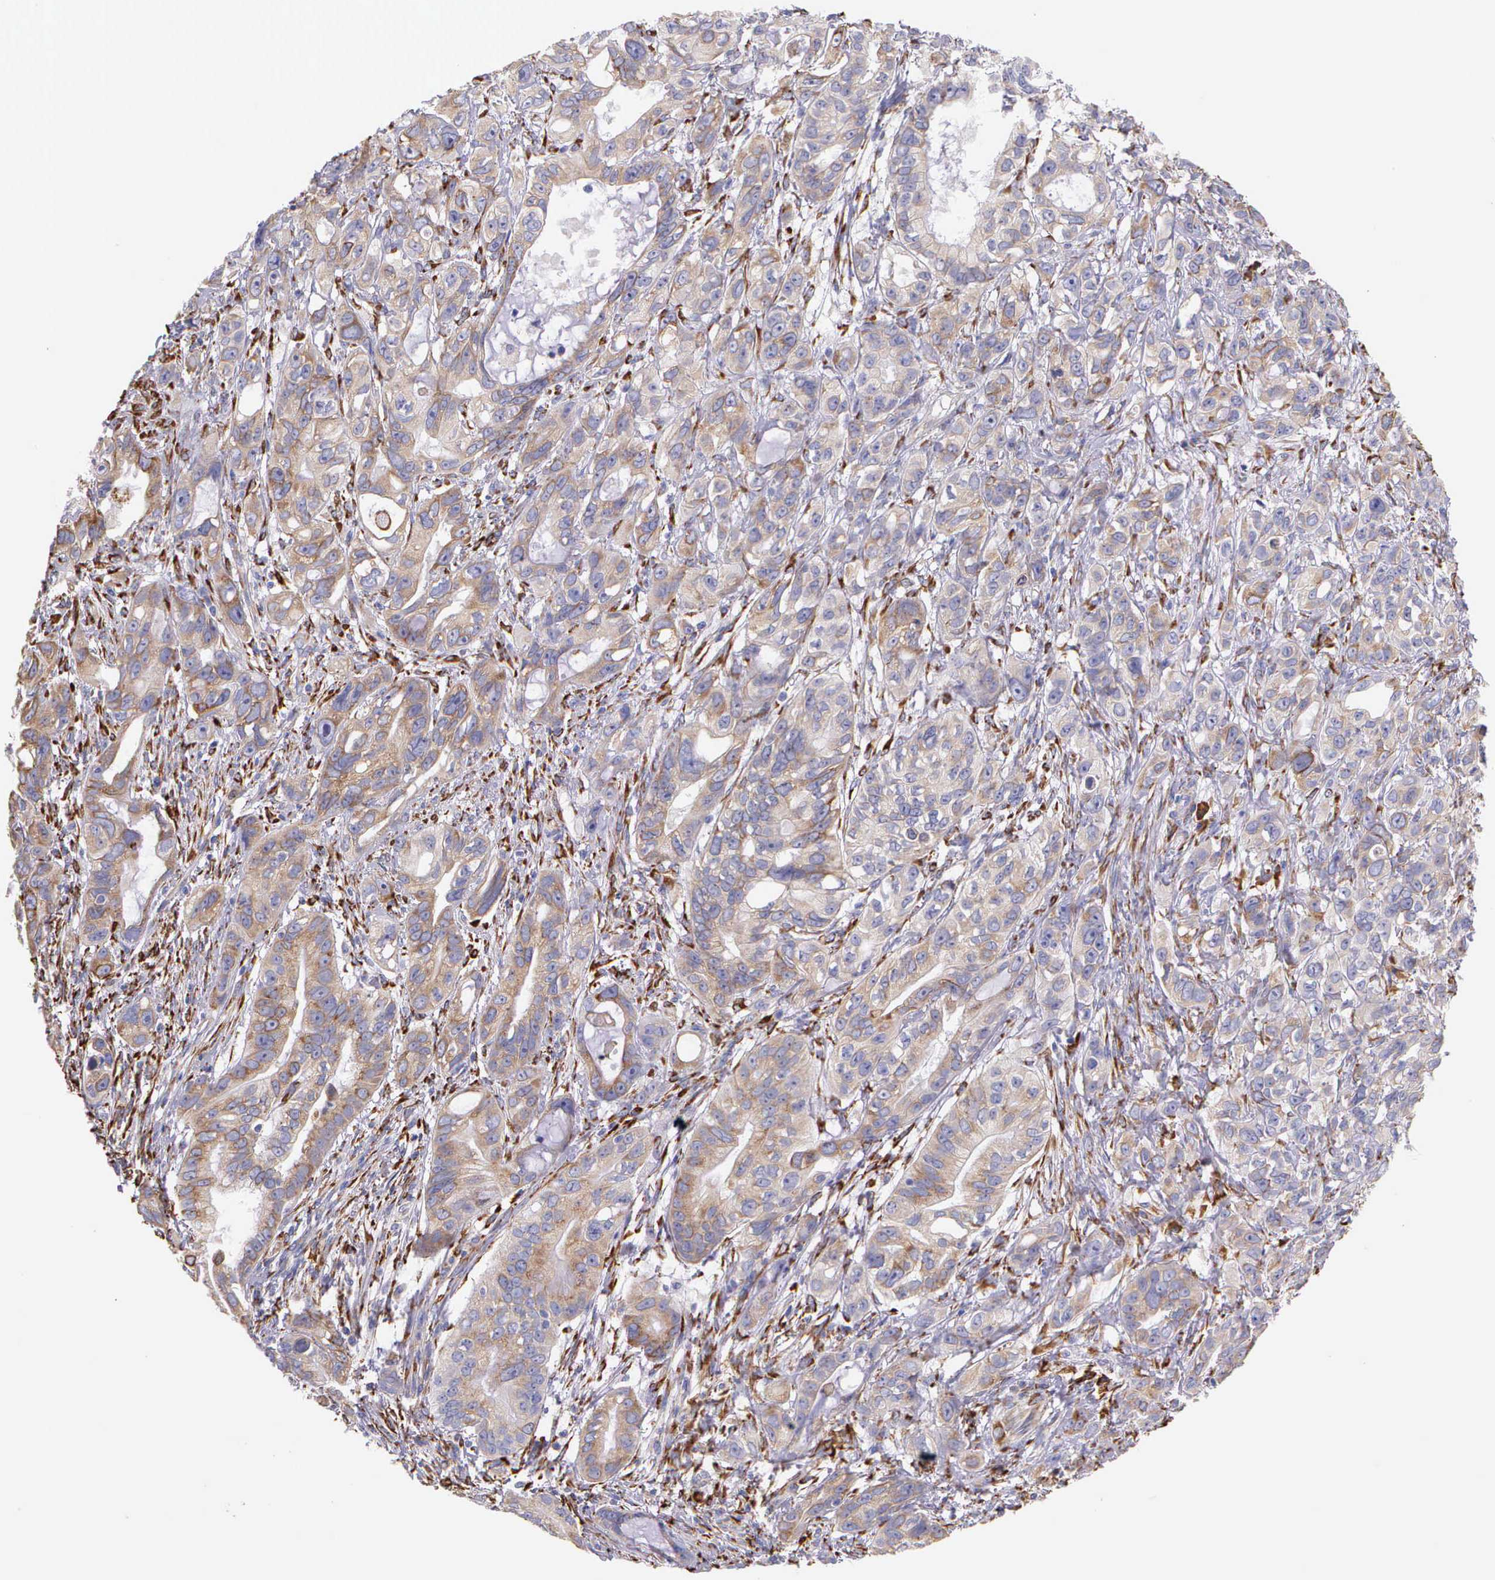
{"staining": {"intensity": "weak", "quantity": ">75%", "location": "cytoplasmic/membranous"}, "tissue": "stomach cancer", "cell_type": "Tumor cells", "image_type": "cancer", "snomed": [{"axis": "morphology", "description": "Adenocarcinoma, NOS"}, {"axis": "topography", "description": "Stomach, upper"}], "caption": "Adenocarcinoma (stomach) stained for a protein (brown) reveals weak cytoplasmic/membranous positive positivity in about >75% of tumor cells.", "gene": "CKAP4", "patient": {"sex": "male", "age": 47}}